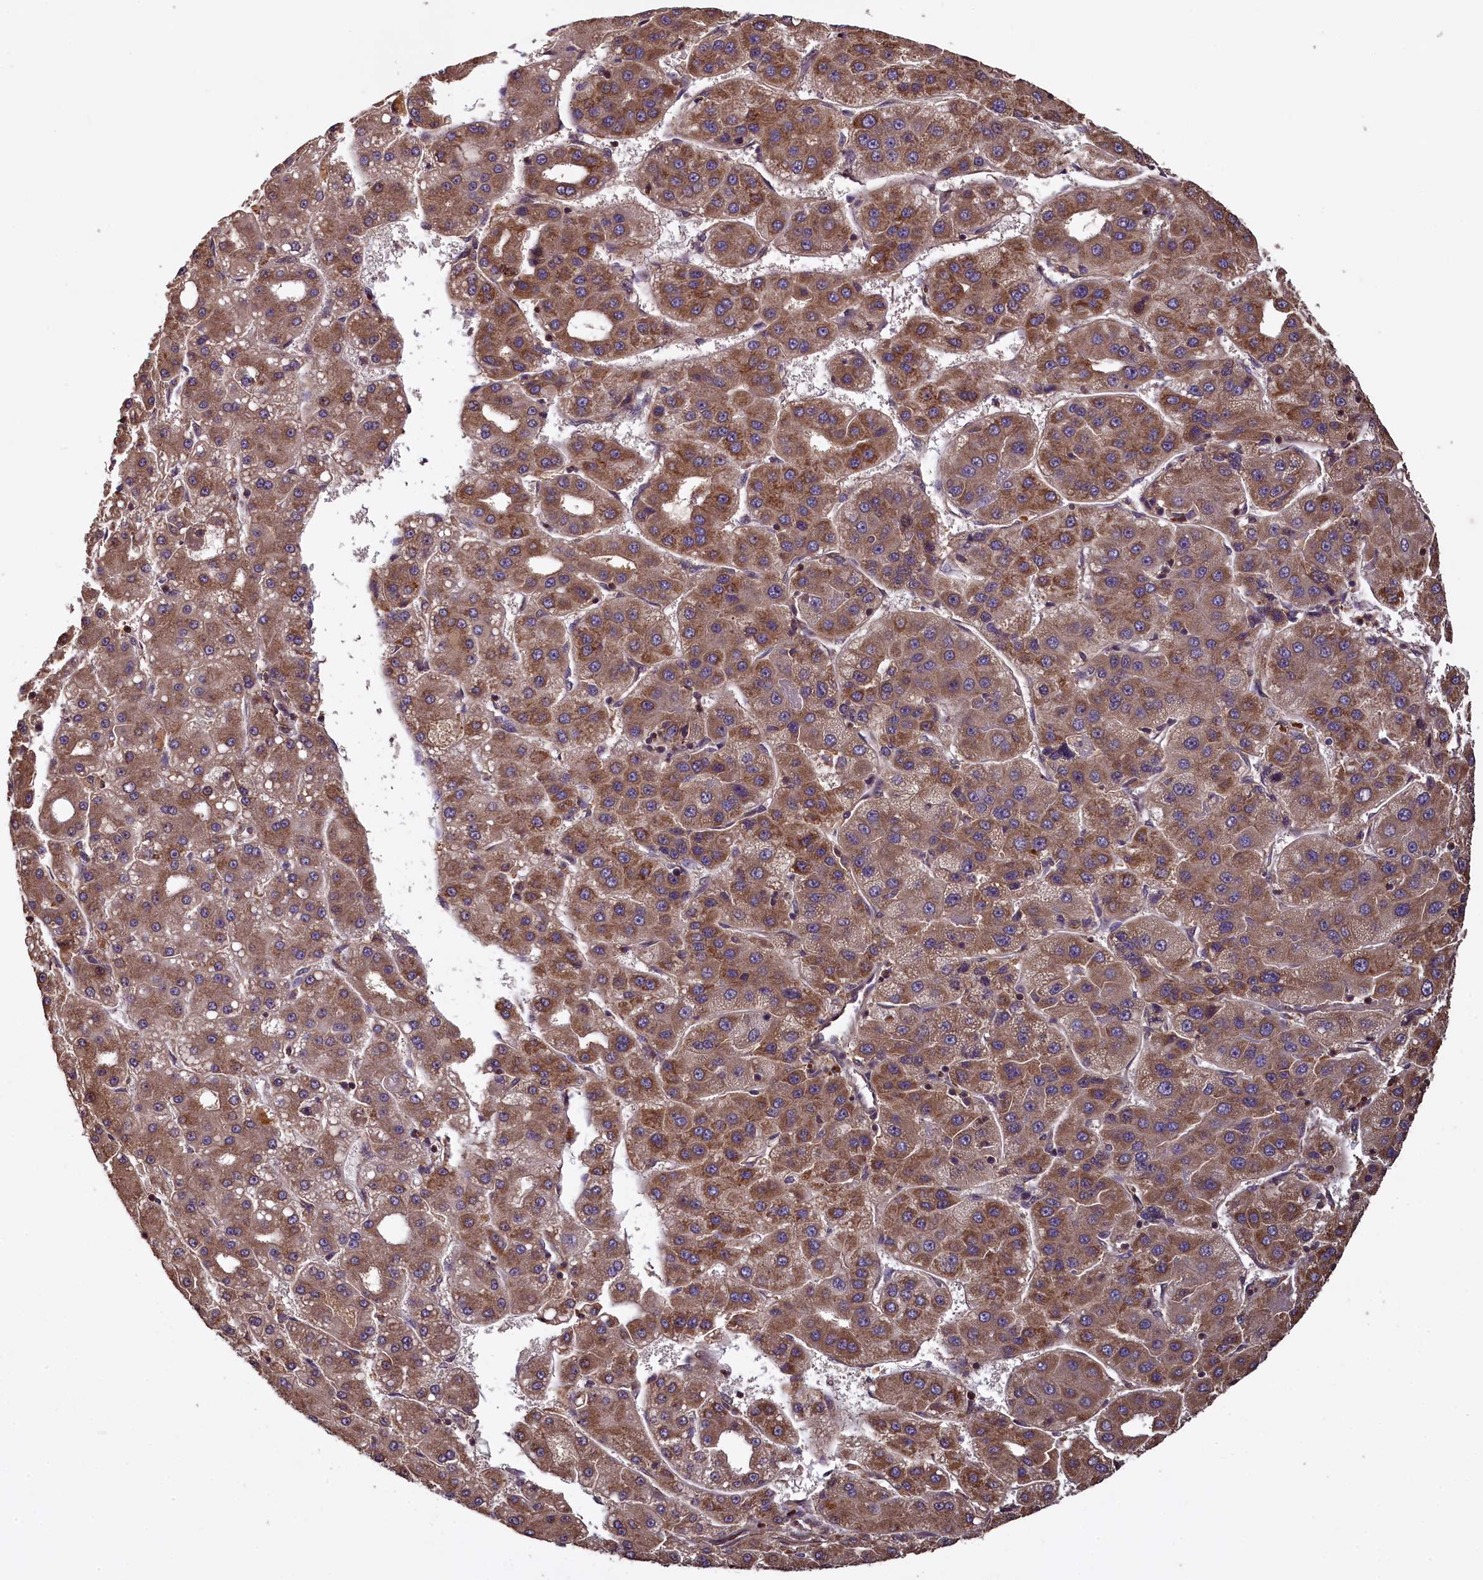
{"staining": {"intensity": "moderate", "quantity": ">75%", "location": "cytoplasmic/membranous"}, "tissue": "liver cancer", "cell_type": "Tumor cells", "image_type": "cancer", "snomed": [{"axis": "morphology", "description": "Carcinoma, Hepatocellular, NOS"}, {"axis": "topography", "description": "Liver"}], "caption": "Immunohistochemical staining of human hepatocellular carcinoma (liver) reveals medium levels of moderate cytoplasmic/membranous protein staining in about >75% of tumor cells.", "gene": "NUDT6", "patient": {"sex": "male", "age": 65}}